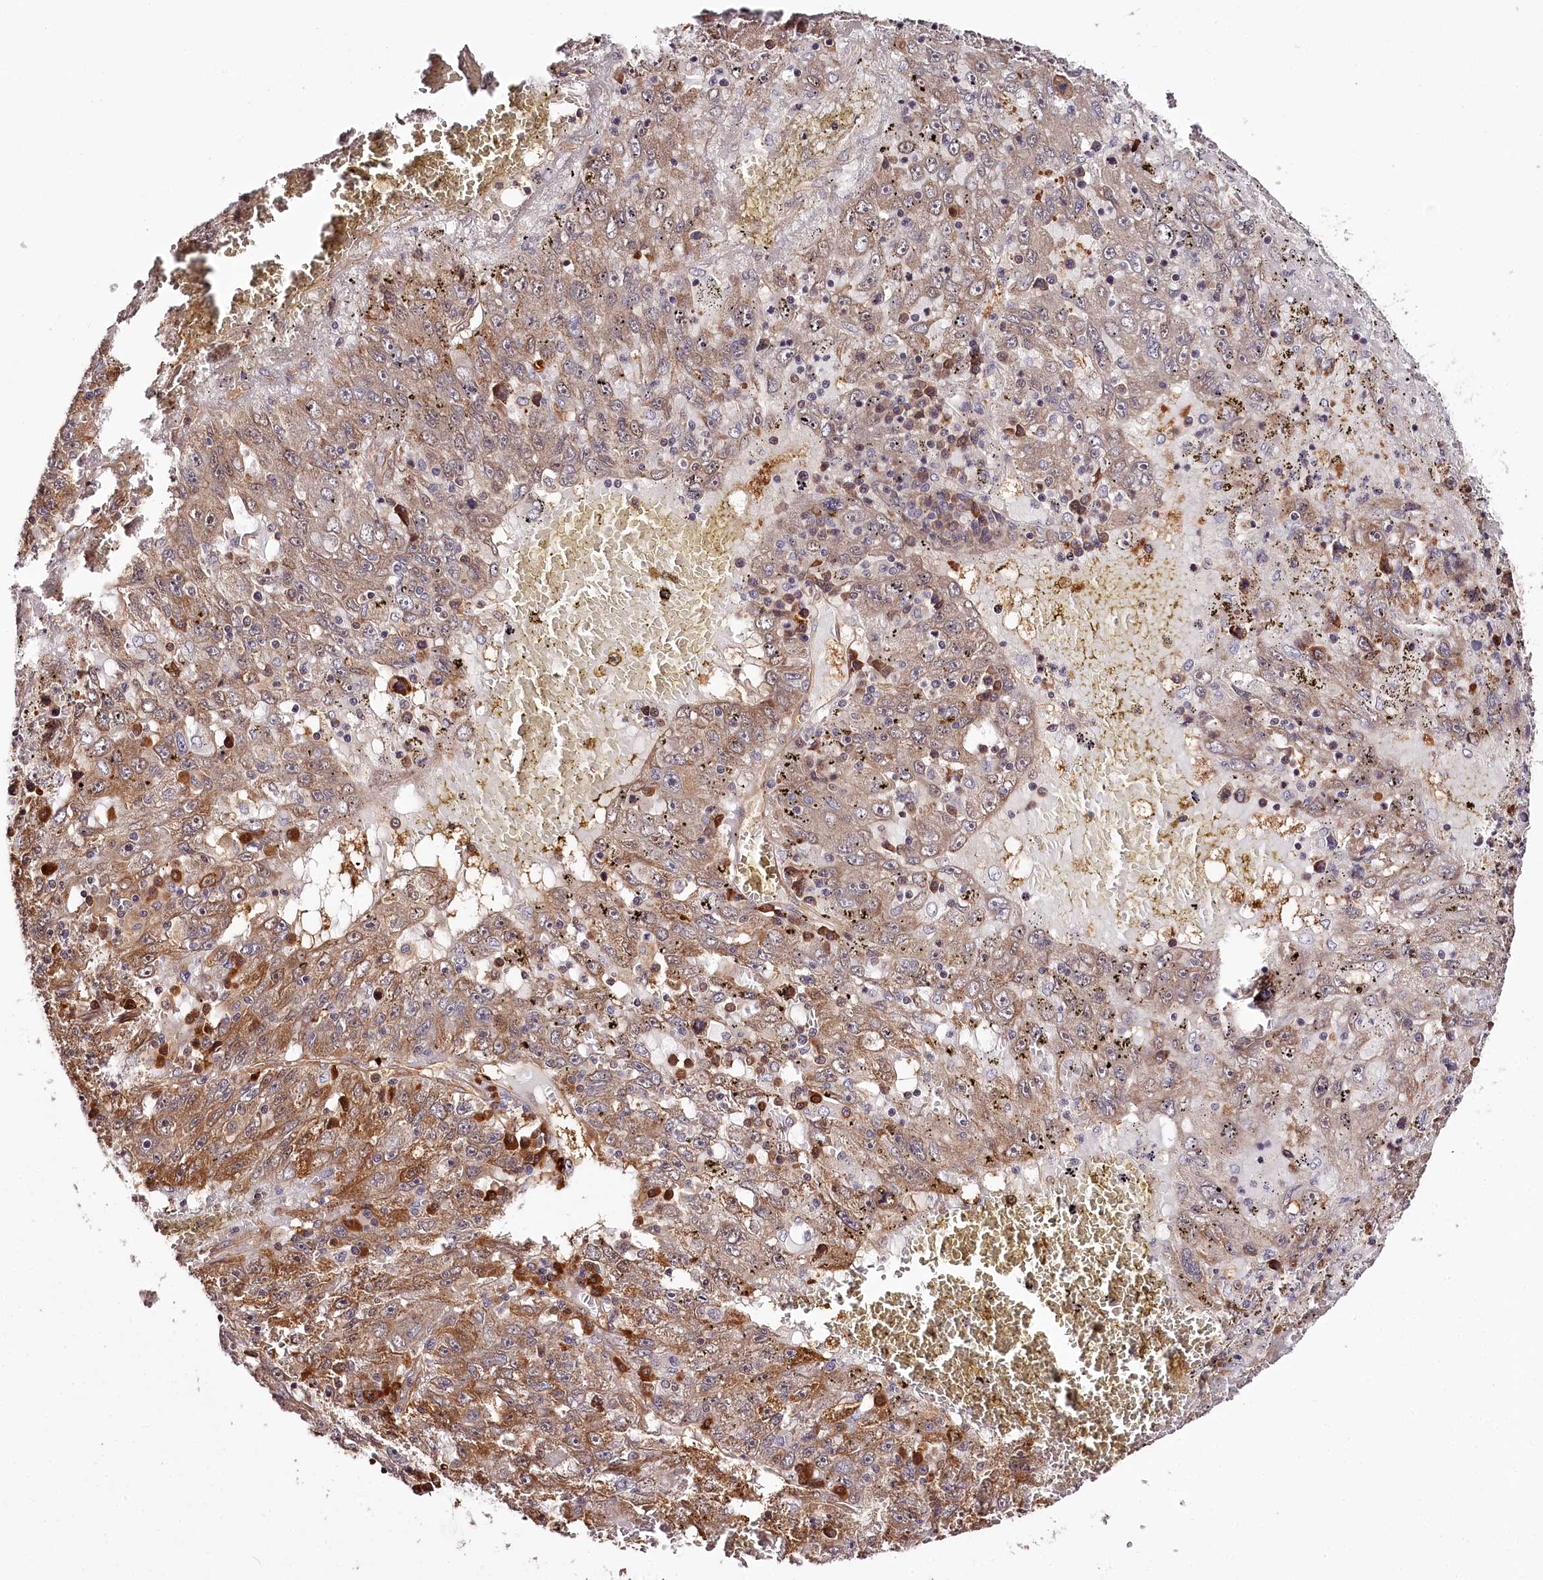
{"staining": {"intensity": "moderate", "quantity": "<25%", "location": "cytoplasmic/membranous"}, "tissue": "liver cancer", "cell_type": "Tumor cells", "image_type": "cancer", "snomed": [{"axis": "morphology", "description": "Carcinoma, Hepatocellular, NOS"}, {"axis": "topography", "description": "Liver"}], "caption": "Liver cancer tissue displays moderate cytoplasmic/membranous expression in about <25% of tumor cells", "gene": "TARS1", "patient": {"sex": "male", "age": 49}}